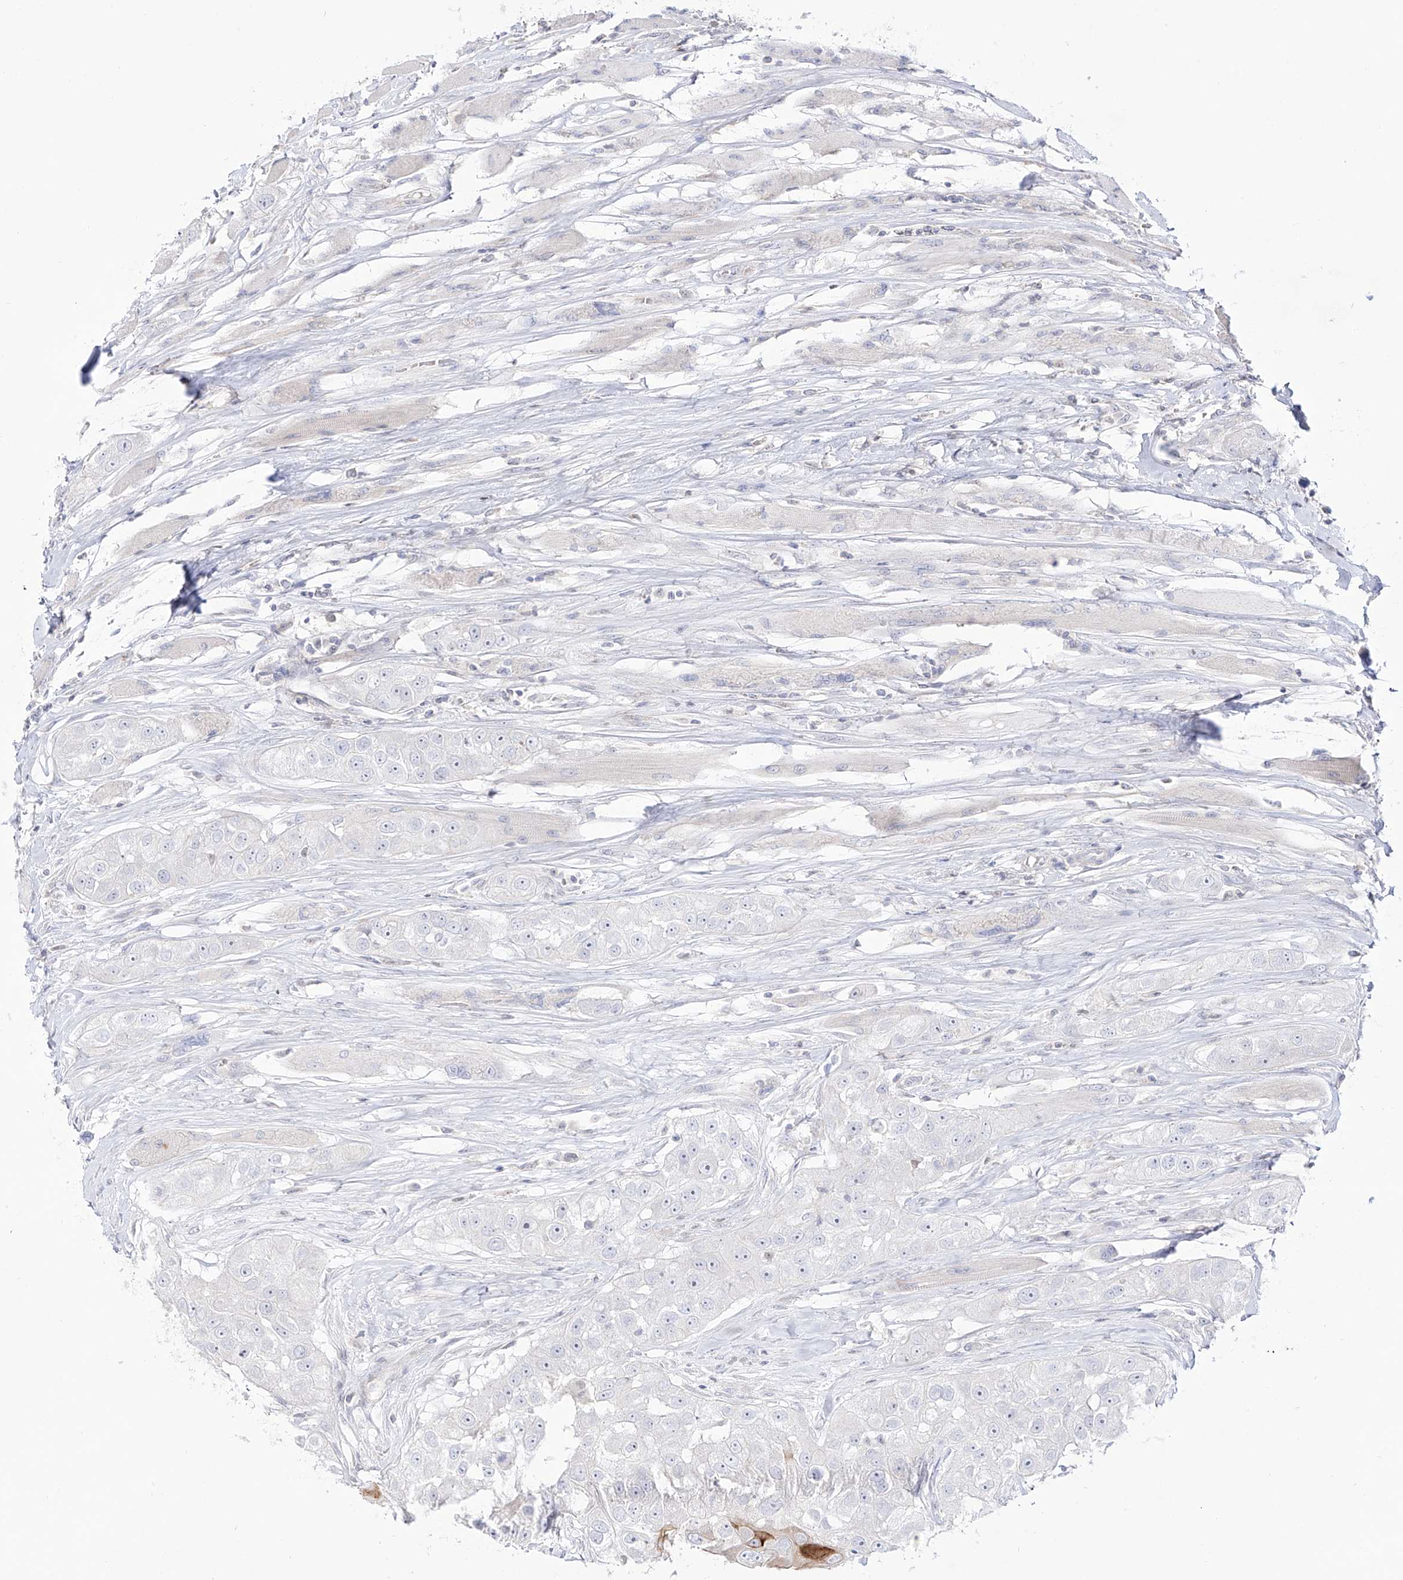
{"staining": {"intensity": "negative", "quantity": "none", "location": "none"}, "tissue": "head and neck cancer", "cell_type": "Tumor cells", "image_type": "cancer", "snomed": [{"axis": "morphology", "description": "Normal tissue, NOS"}, {"axis": "morphology", "description": "Squamous cell carcinoma, NOS"}, {"axis": "topography", "description": "Skeletal muscle"}, {"axis": "topography", "description": "Head-Neck"}], "caption": "Image shows no protein positivity in tumor cells of head and neck squamous cell carcinoma tissue.", "gene": "DMKN", "patient": {"sex": "male", "age": 51}}